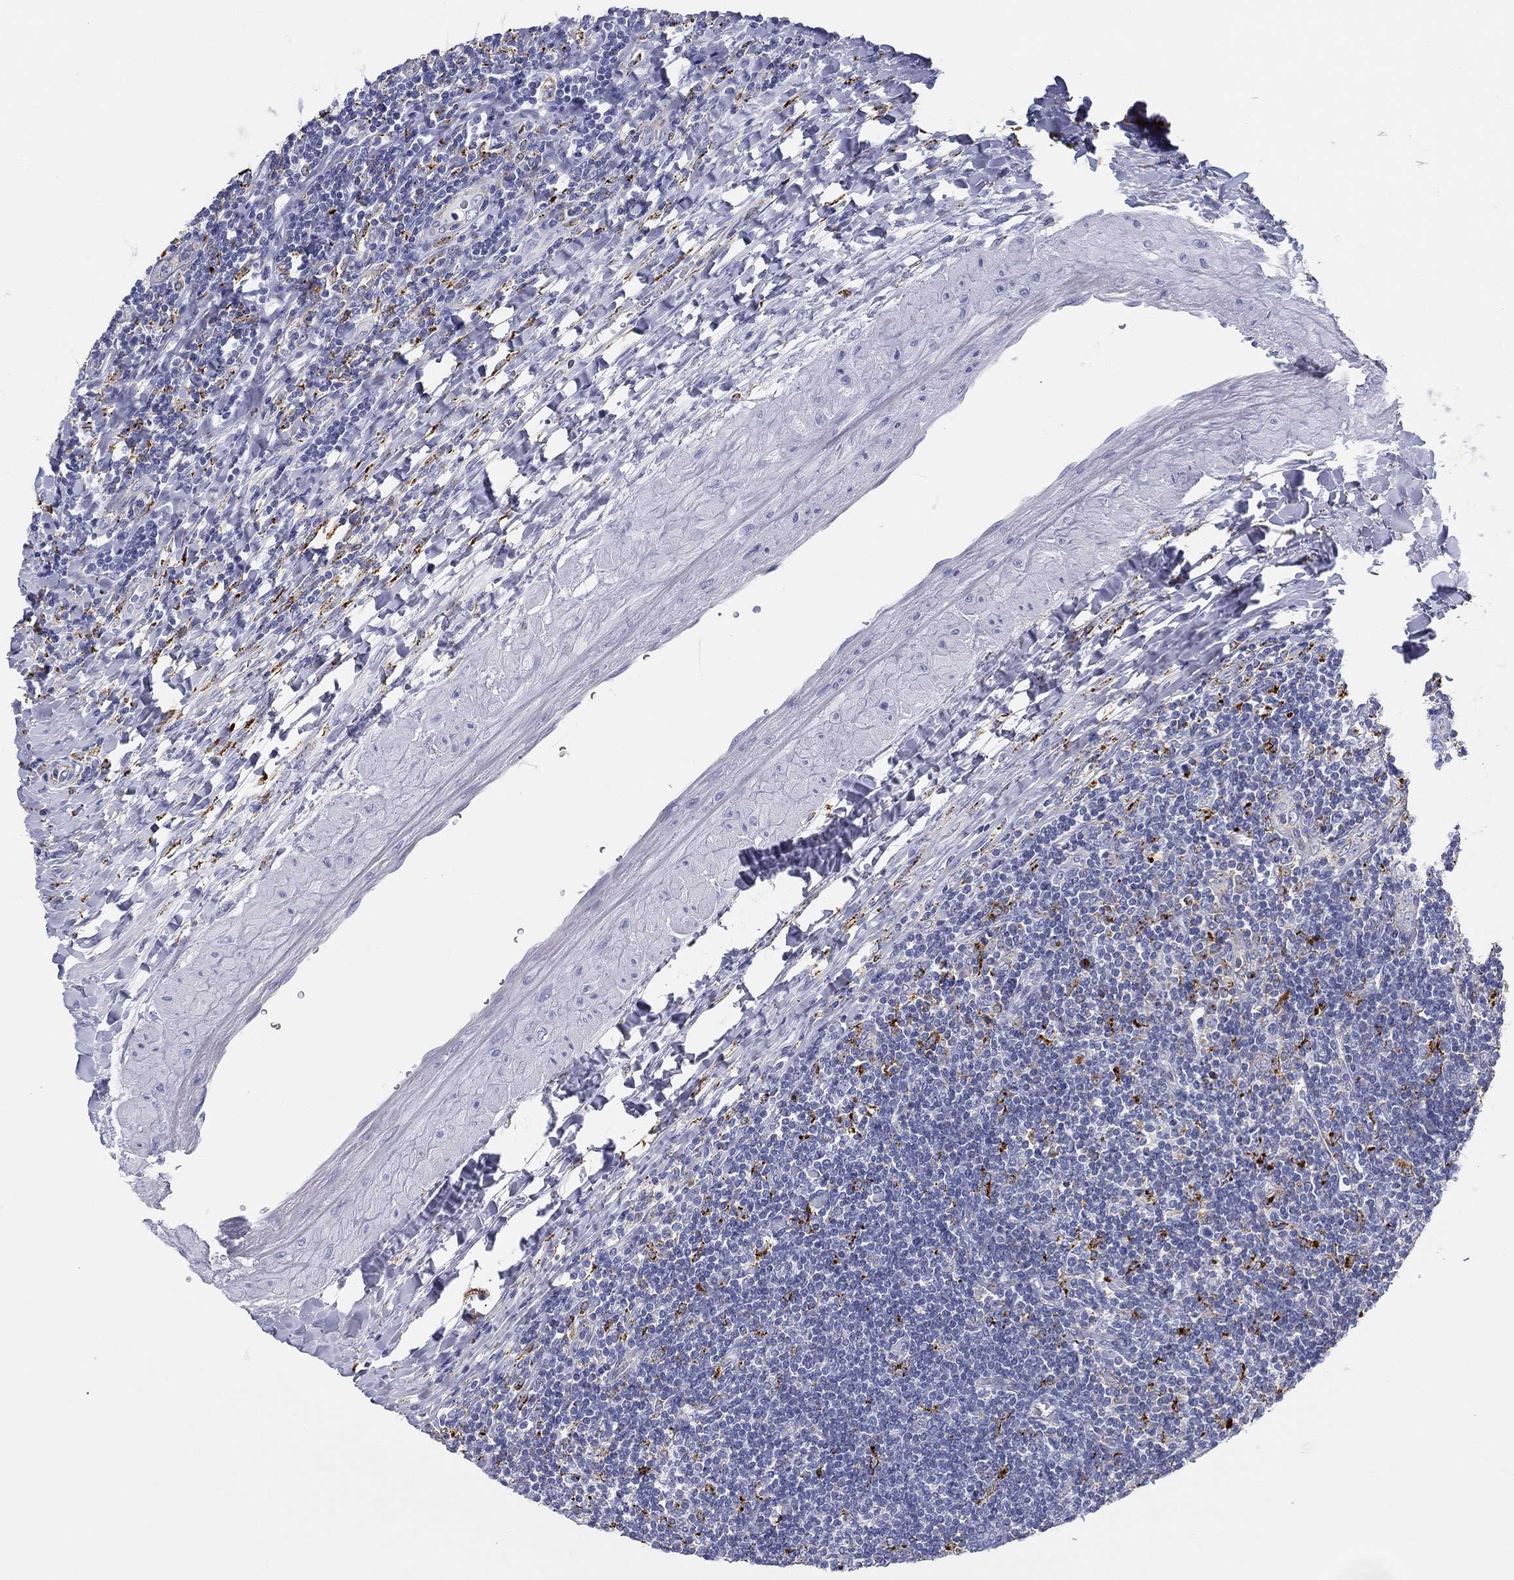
{"staining": {"intensity": "moderate", "quantity": "<25%", "location": "cytoplasmic/membranous"}, "tissue": "lymphoma", "cell_type": "Tumor cells", "image_type": "cancer", "snomed": [{"axis": "morphology", "description": "Hodgkin's disease, NOS"}, {"axis": "topography", "description": "Lymph node"}], "caption": "IHC (DAB (3,3'-diaminobenzidine)) staining of human lymphoma displays moderate cytoplasmic/membranous protein expression in about <25% of tumor cells.", "gene": "NPC2", "patient": {"sex": "male", "age": 40}}